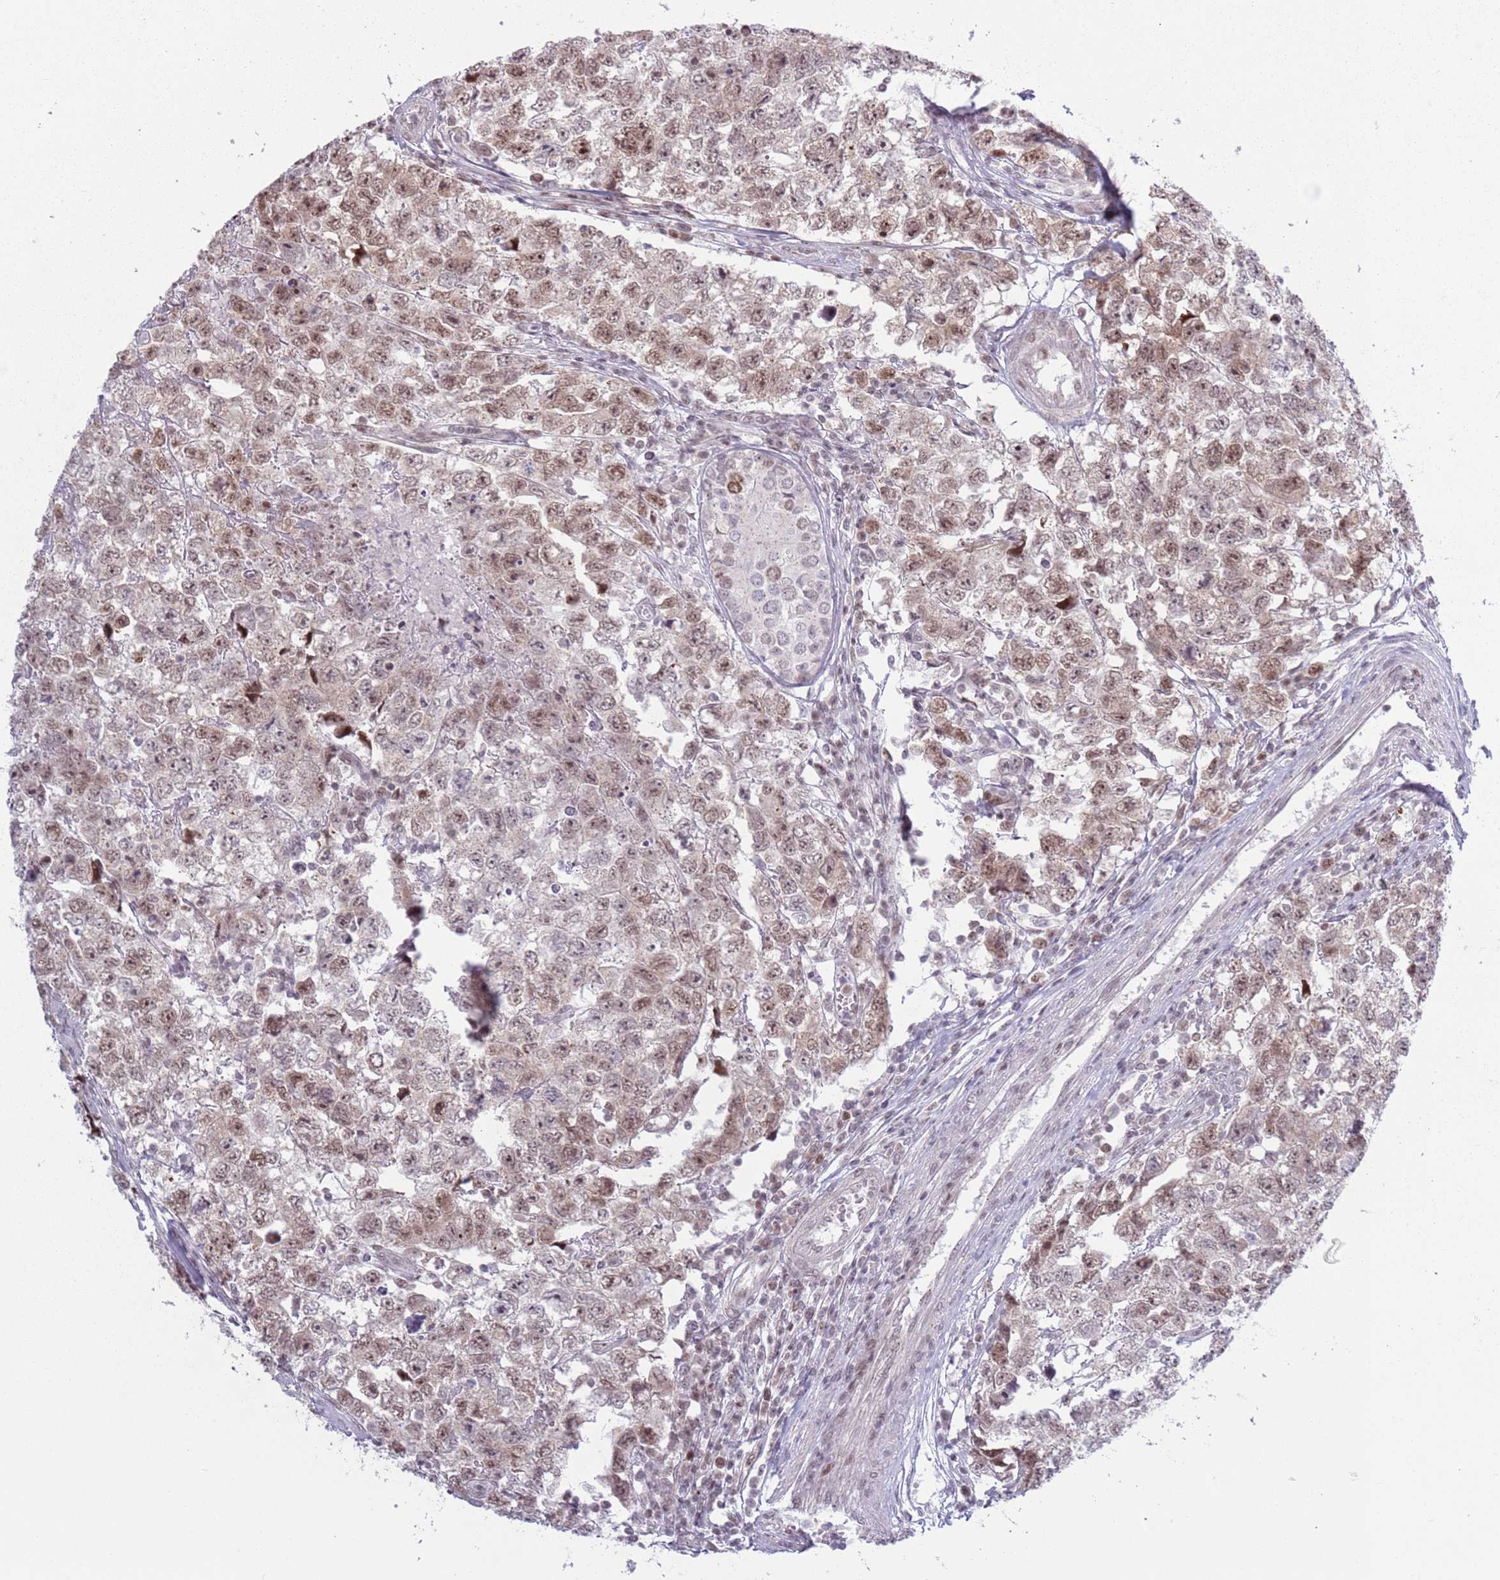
{"staining": {"intensity": "moderate", "quantity": ">75%", "location": "nuclear"}, "tissue": "testis cancer", "cell_type": "Tumor cells", "image_type": "cancer", "snomed": [{"axis": "morphology", "description": "Carcinoma, Embryonal, NOS"}, {"axis": "topography", "description": "Testis"}], "caption": "Tumor cells reveal medium levels of moderate nuclear expression in about >75% of cells in human testis cancer.", "gene": "MRPL34", "patient": {"sex": "male", "age": 22}}